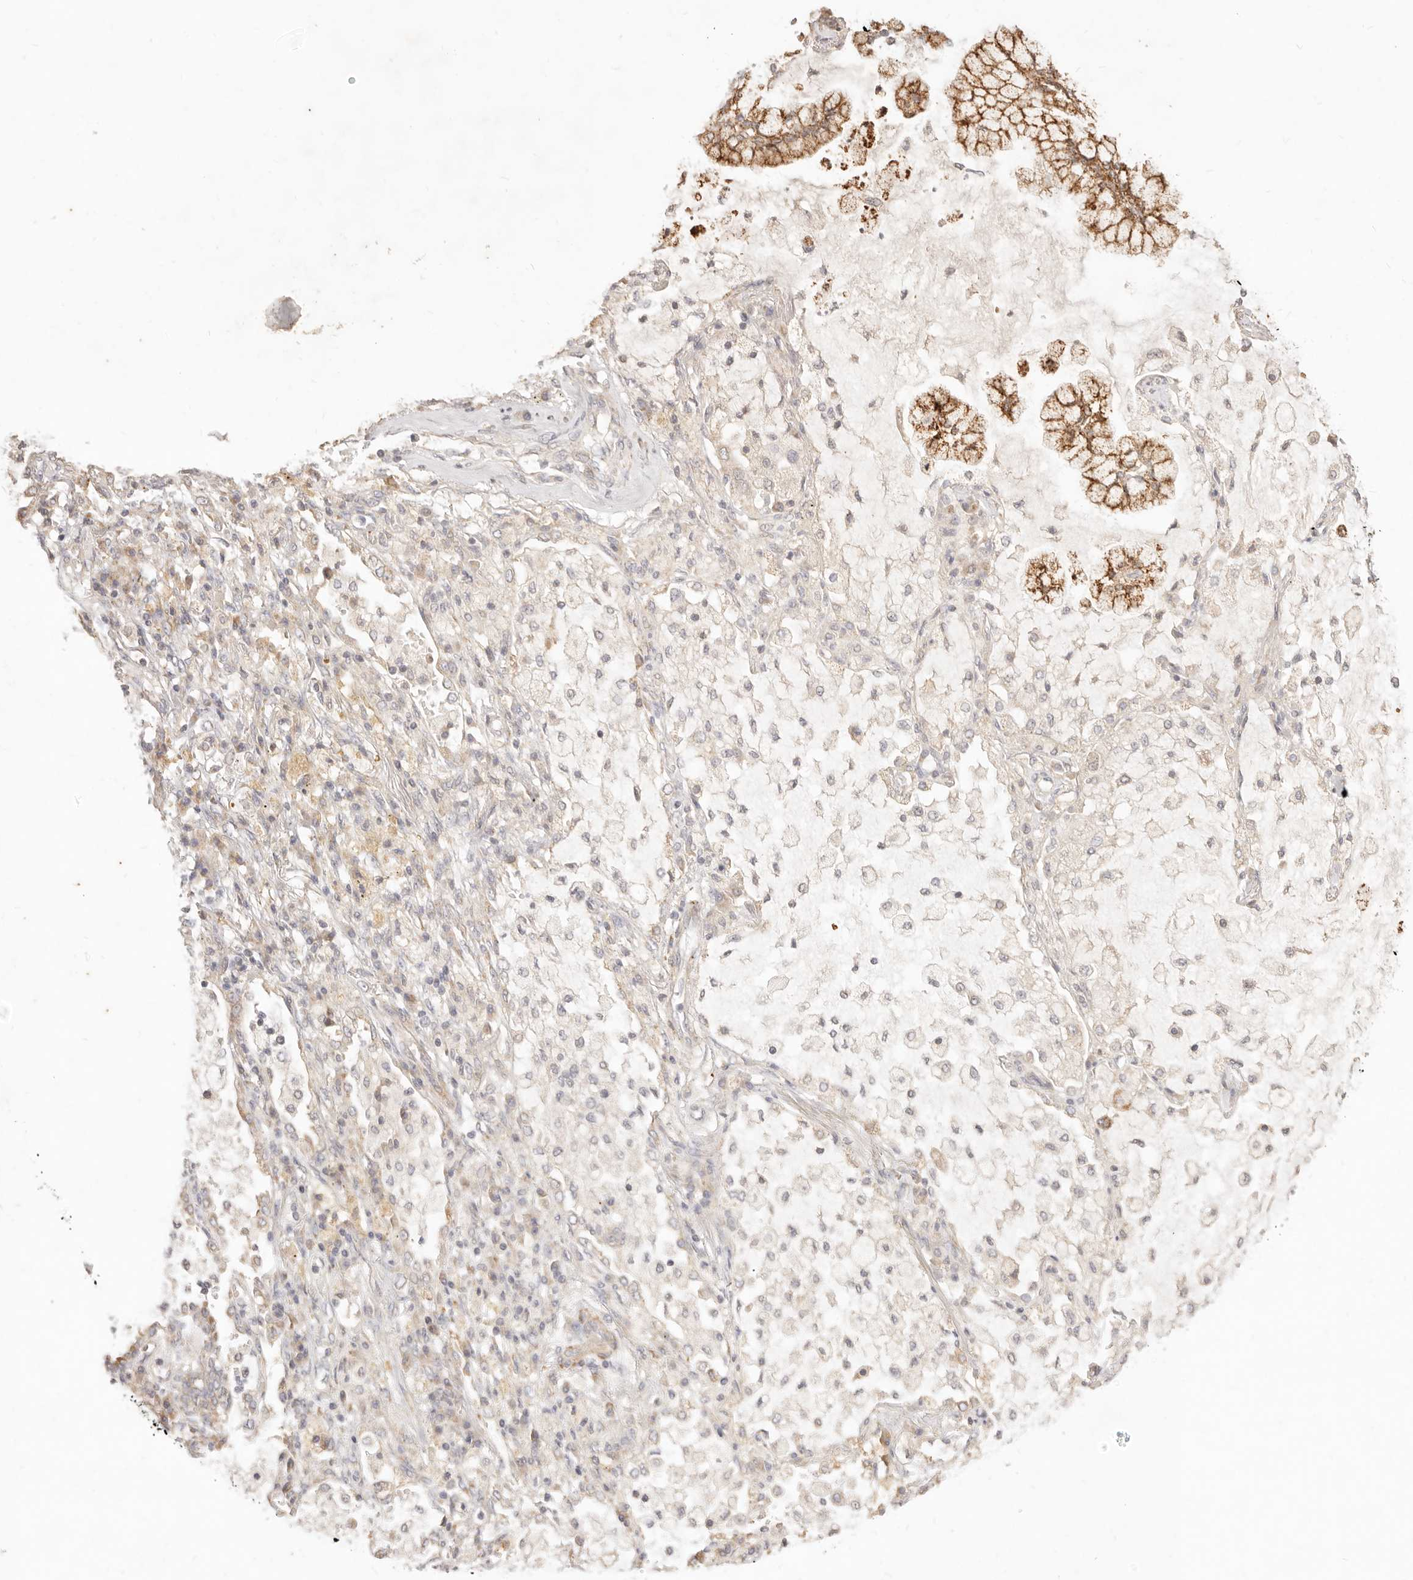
{"staining": {"intensity": "negative", "quantity": "none", "location": "none"}, "tissue": "lung cancer", "cell_type": "Tumor cells", "image_type": "cancer", "snomed": [{"axis": "morphology", "description": "Adenocarcinoma, NOS"}, {"axis": "topography", "description": "Lung"}], "caption": "Immunohistochemistry histopathology image of neoplastic tissue: human lung cancer (adenocarcinoma) stained with DAB (3,3'-diaminobenzidine) displays no significant protein staining in tumor cells.", "gene": "RUBCNL", "patient": {"sex": "female", "age": 70}}